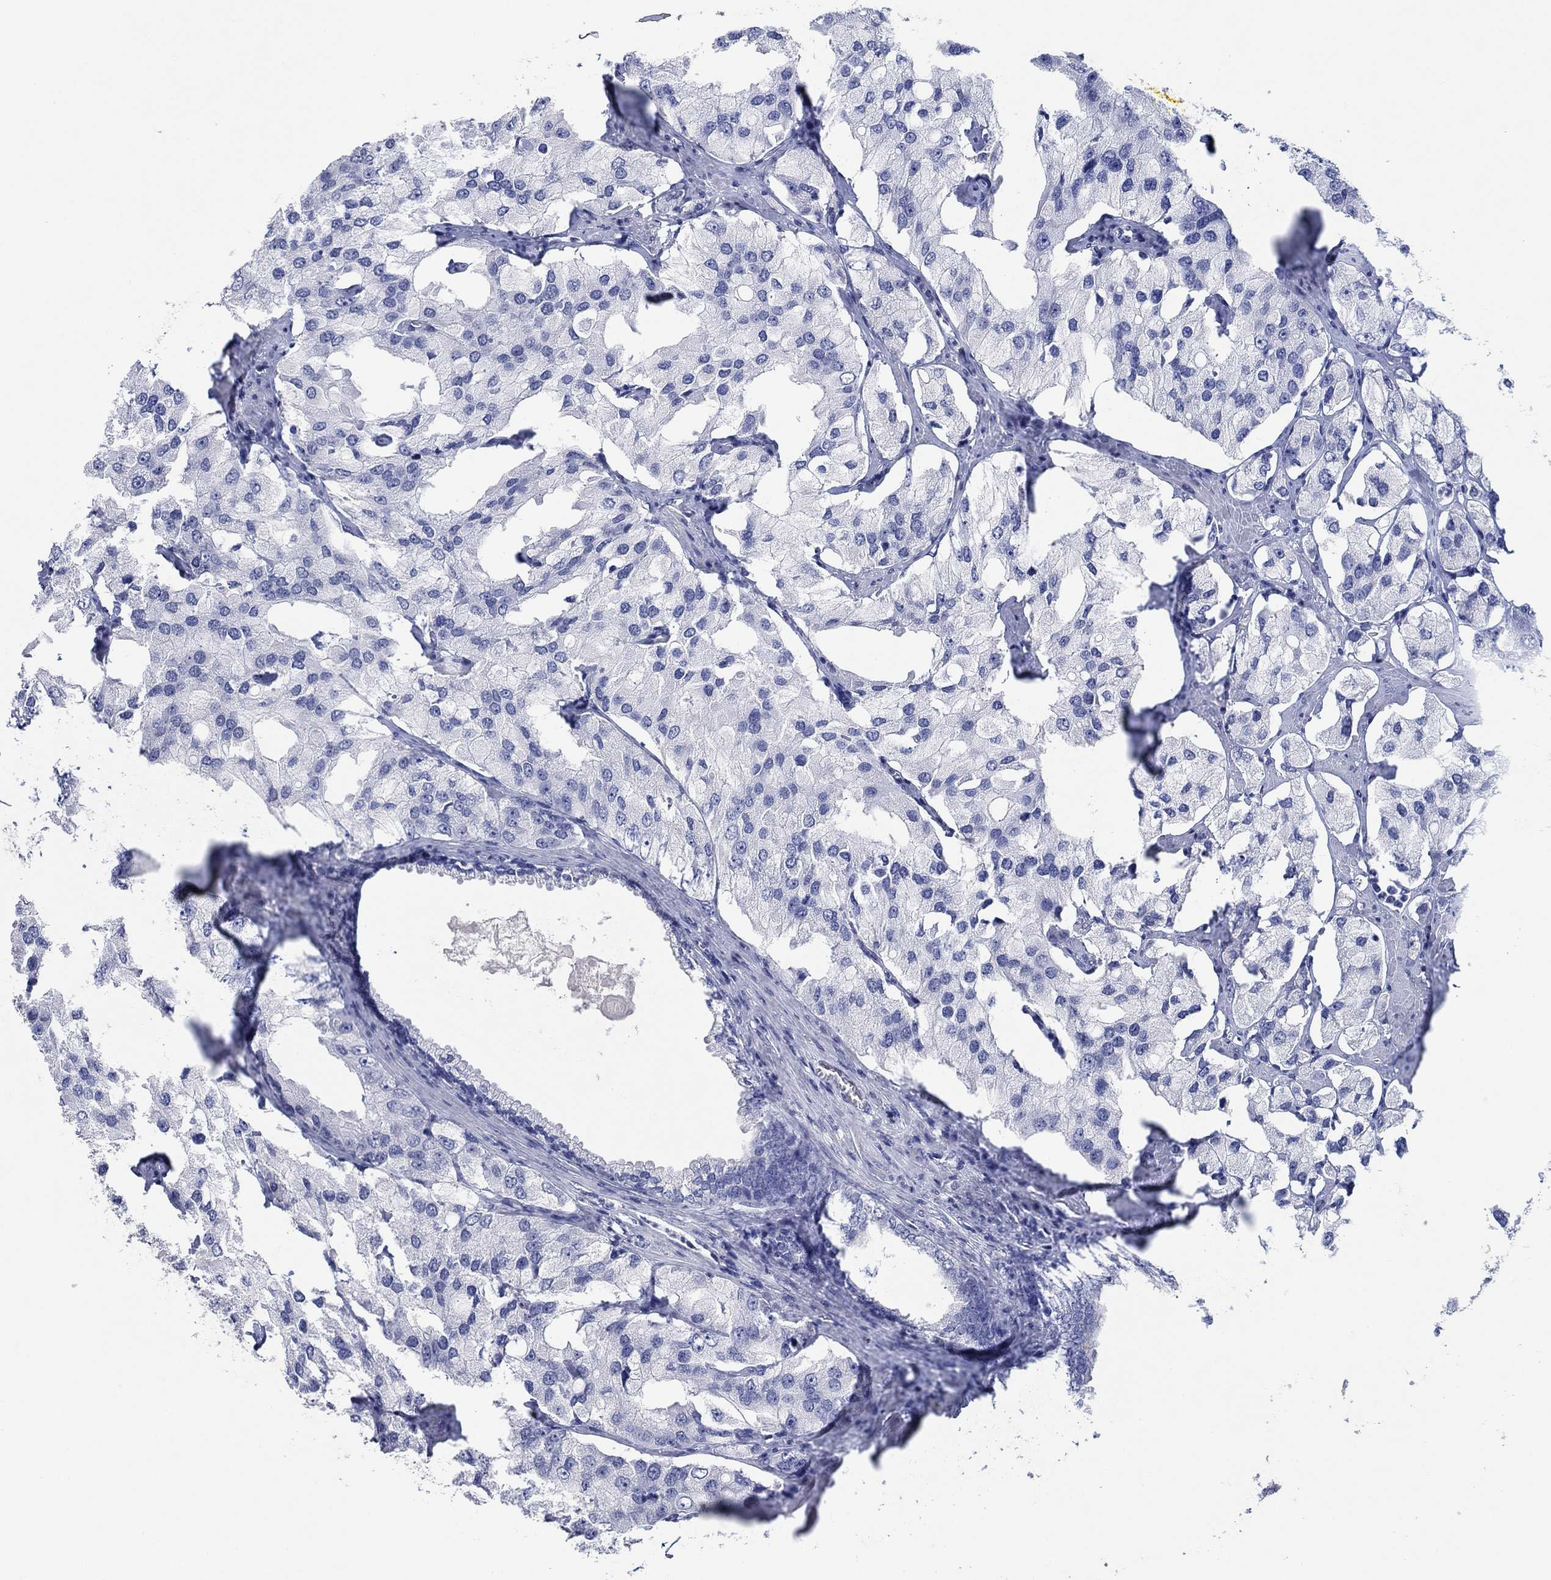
{"staining": {"intensity": "negative", "quantity": "none", "location": "none"}, "tissue": "prostate cancer", "cell_type": "Tumor cells", "image_type": "cancer", "snomed": [{"axis": "morphology", "description": "Adenocarcinoma, NOS"}, {"axis": "topography", "description": "Prostate and seminal vesicle, NOS"}, {"axis": "topography", "description": "Prostate"}], "caption": "Immunohistochemistry image of human prostate cancer (adenocarcinoma) stained for a protein (brown), which displays no staining in tumor cells.", "gene": "POU5F1", "patient": {"sex": "male", "age": 64}}